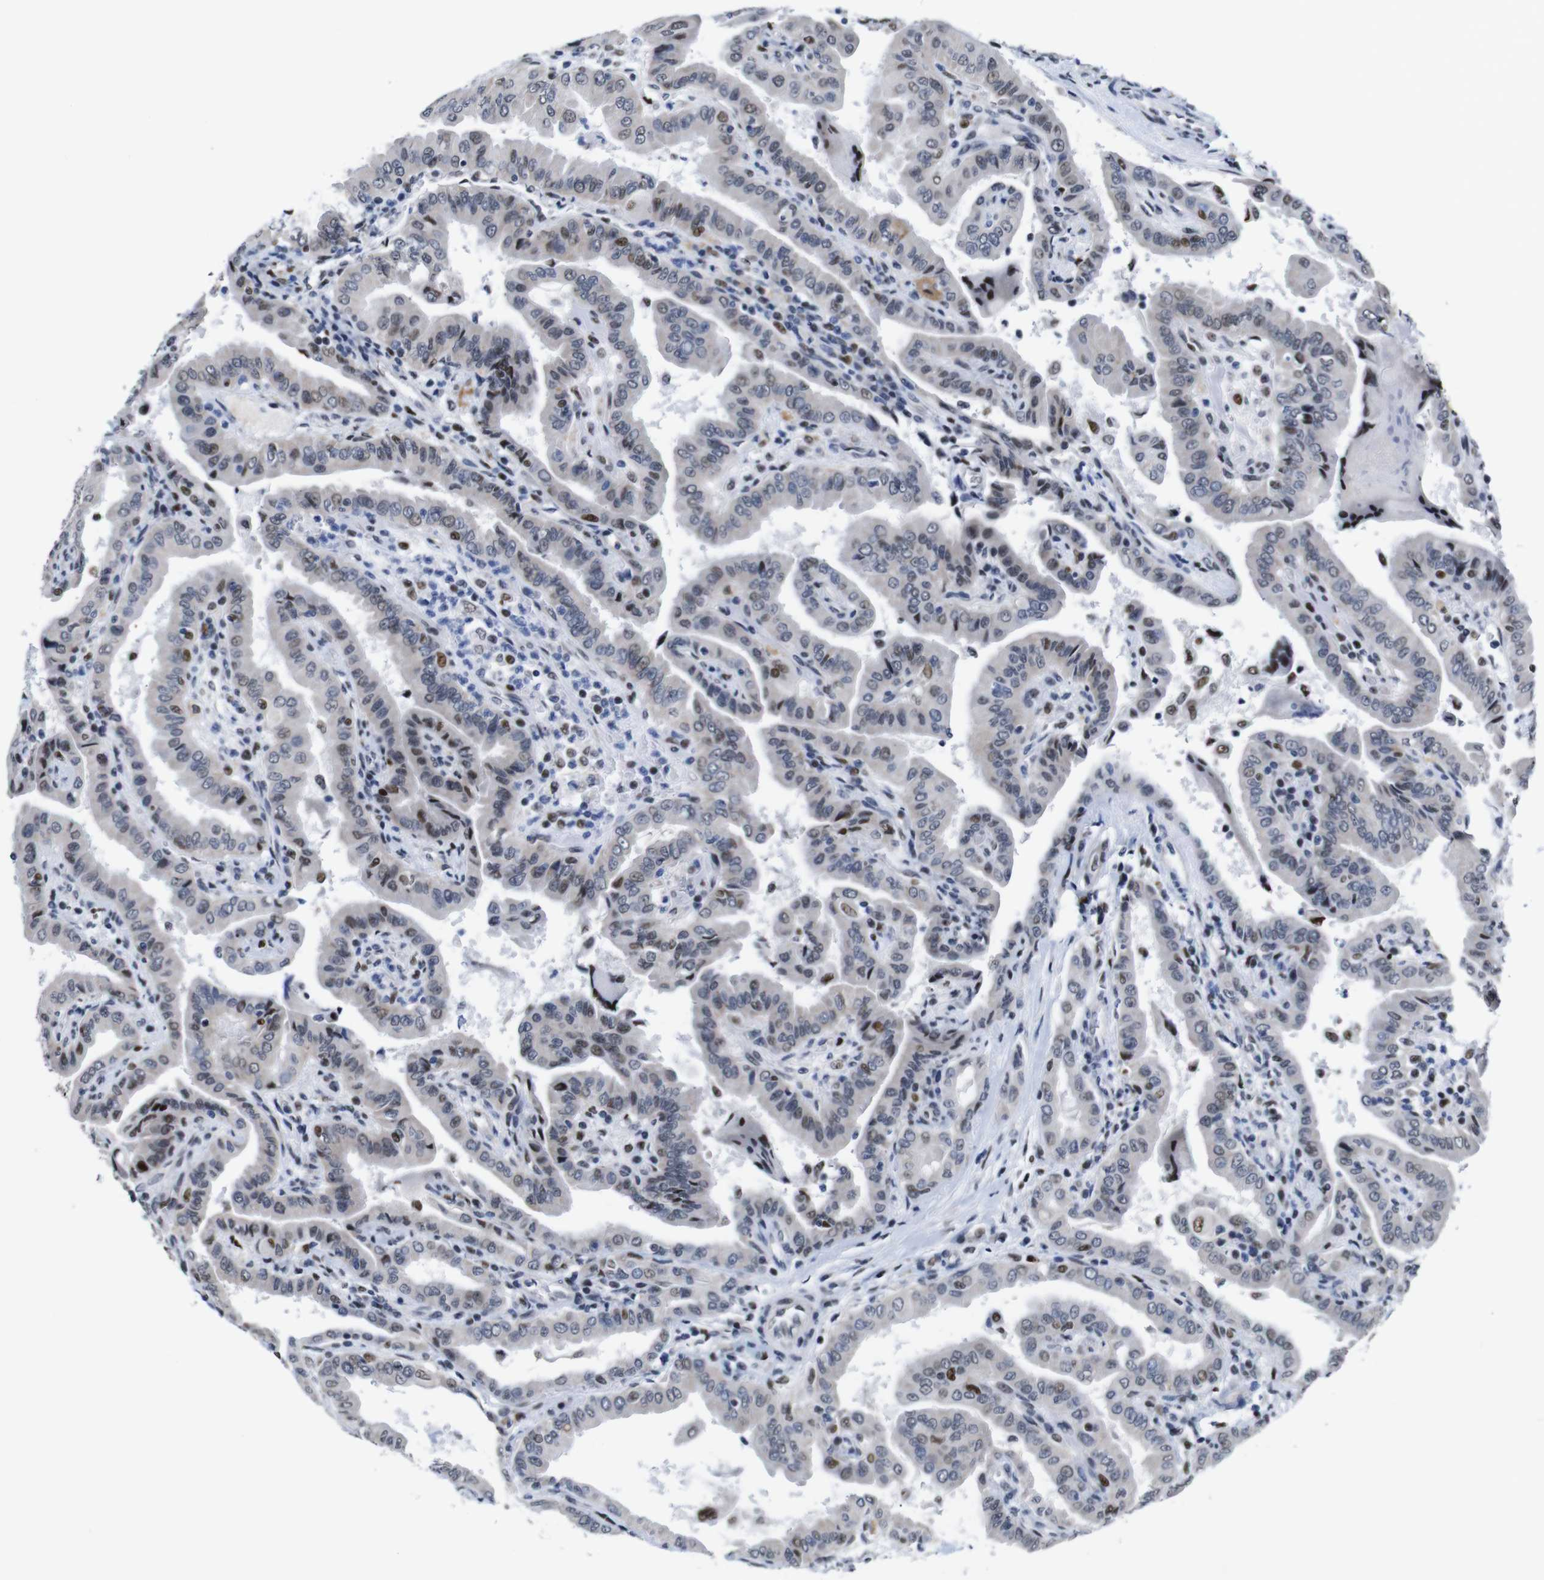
{"staining": {"intensity": "moderate", "quantity": "<25%", "location": "nuclear"}, "tissue": "thyroid cancer", "cell_type": "Tumor cells", "image_type": "cancer", "snomed": [{"axis": "morphology", "description": "Papillary adenocarcinoma, NOS"}, {"axis": "topography", "description": "Thyroid gland"}], "caption": "Moderate nuclear positivity for a protein is appreciated in approximately <25% of tumor cells of thyroid cancer using IHC.", "gene": "GATA6", "patient": {"sex": "male", "age": 33}}